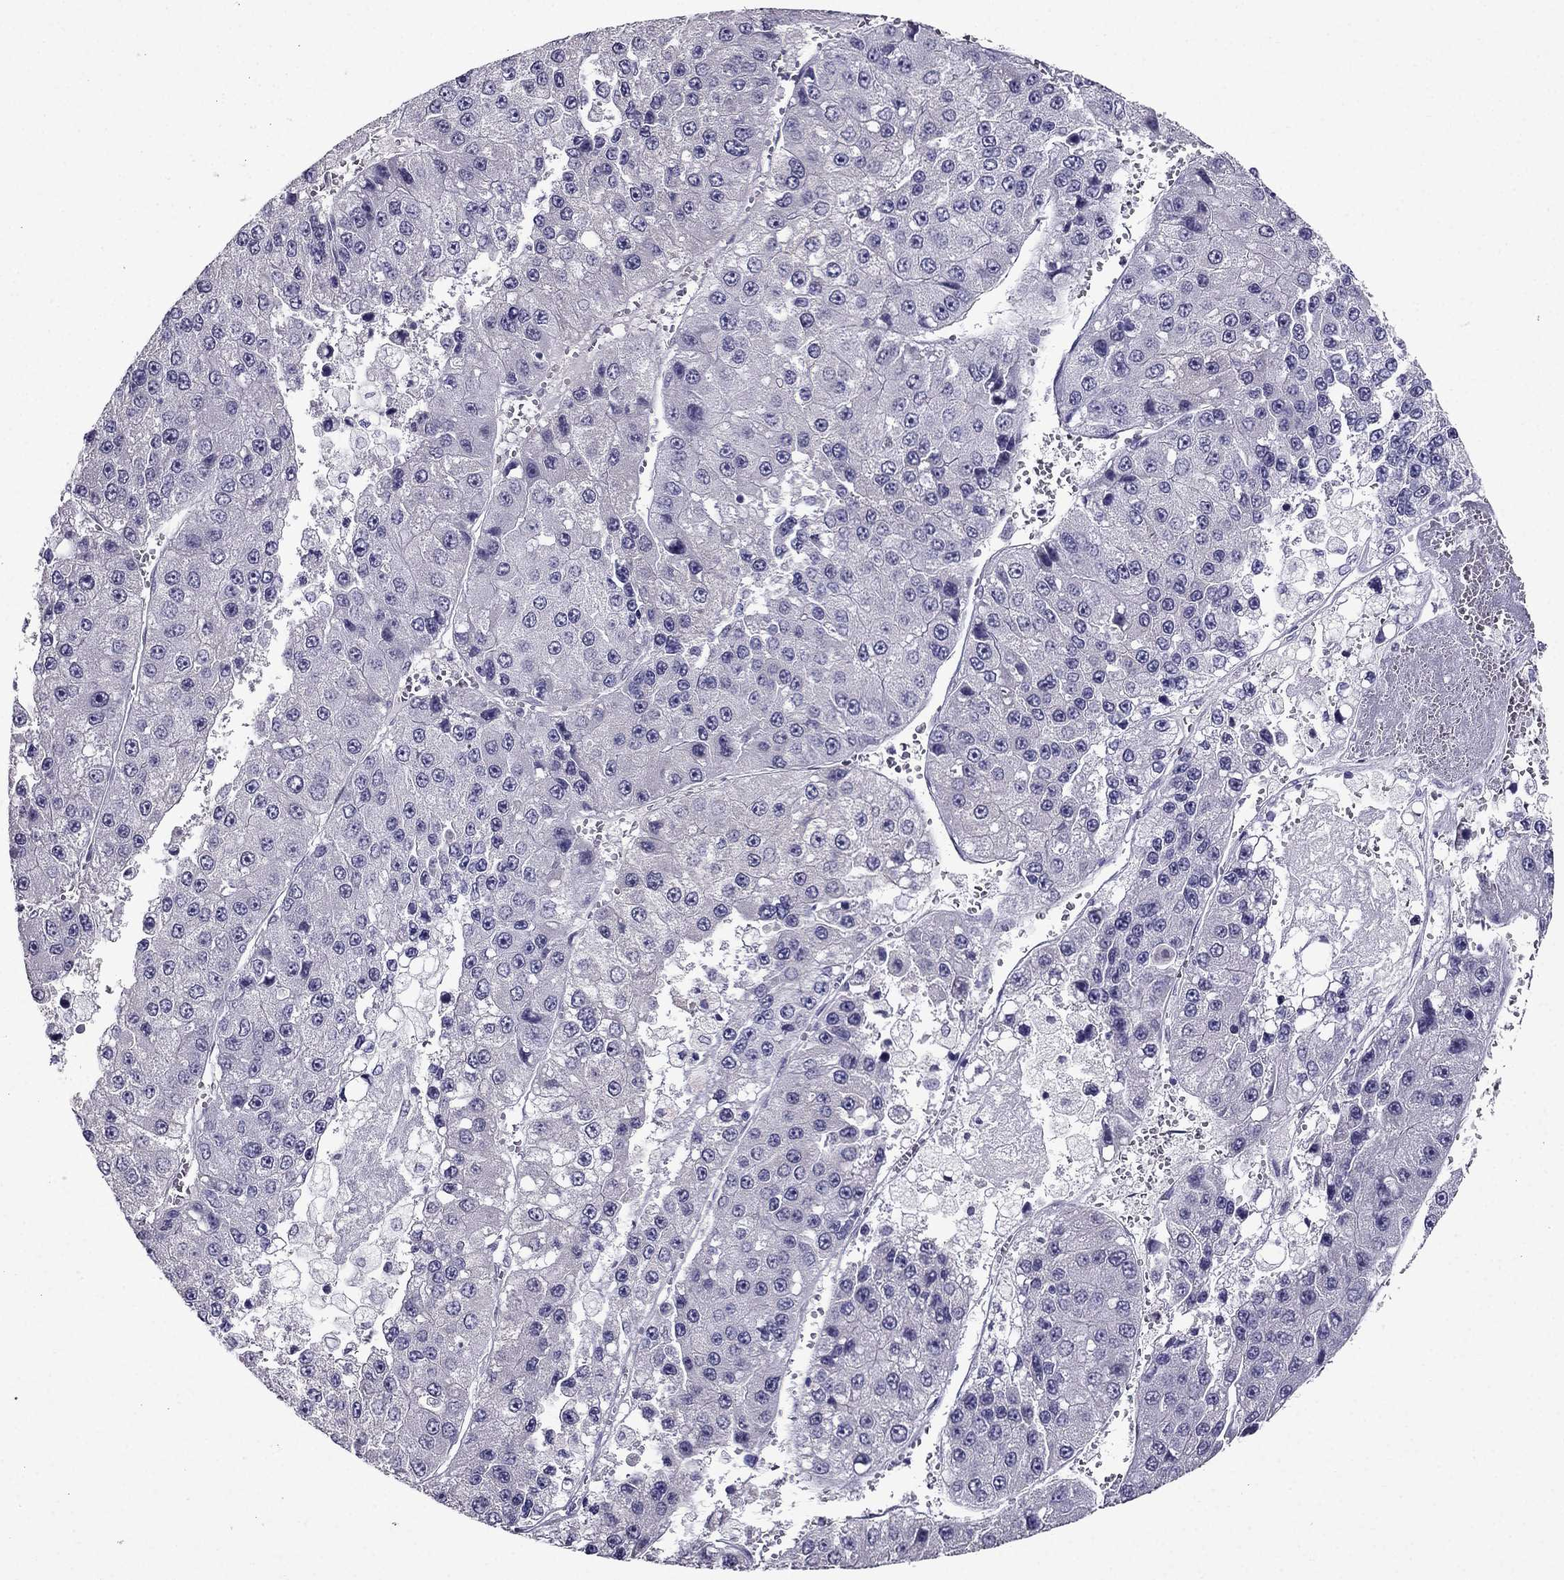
{"staining": {"intensity": "negative", "quantity": "none", "location": "none"}, "tissue": "liver cancer", "cell_type": "Tumor cells", "image_type": "cancer", "snomed": [{"axis": "morphology", "description": "Carcinoma, Hepatocellular, NOS"}, {"axis": "topography", "description": "Liver"}], "caption": "DAB (3,3'-diaminobenzidine) immunohistochemical staining of human liver cancer (hepatocellular carcinoma) displays no significant staining in tumor cells.", "gene": "DUSP15", "patient": {"sex": "female", "age": 73}}